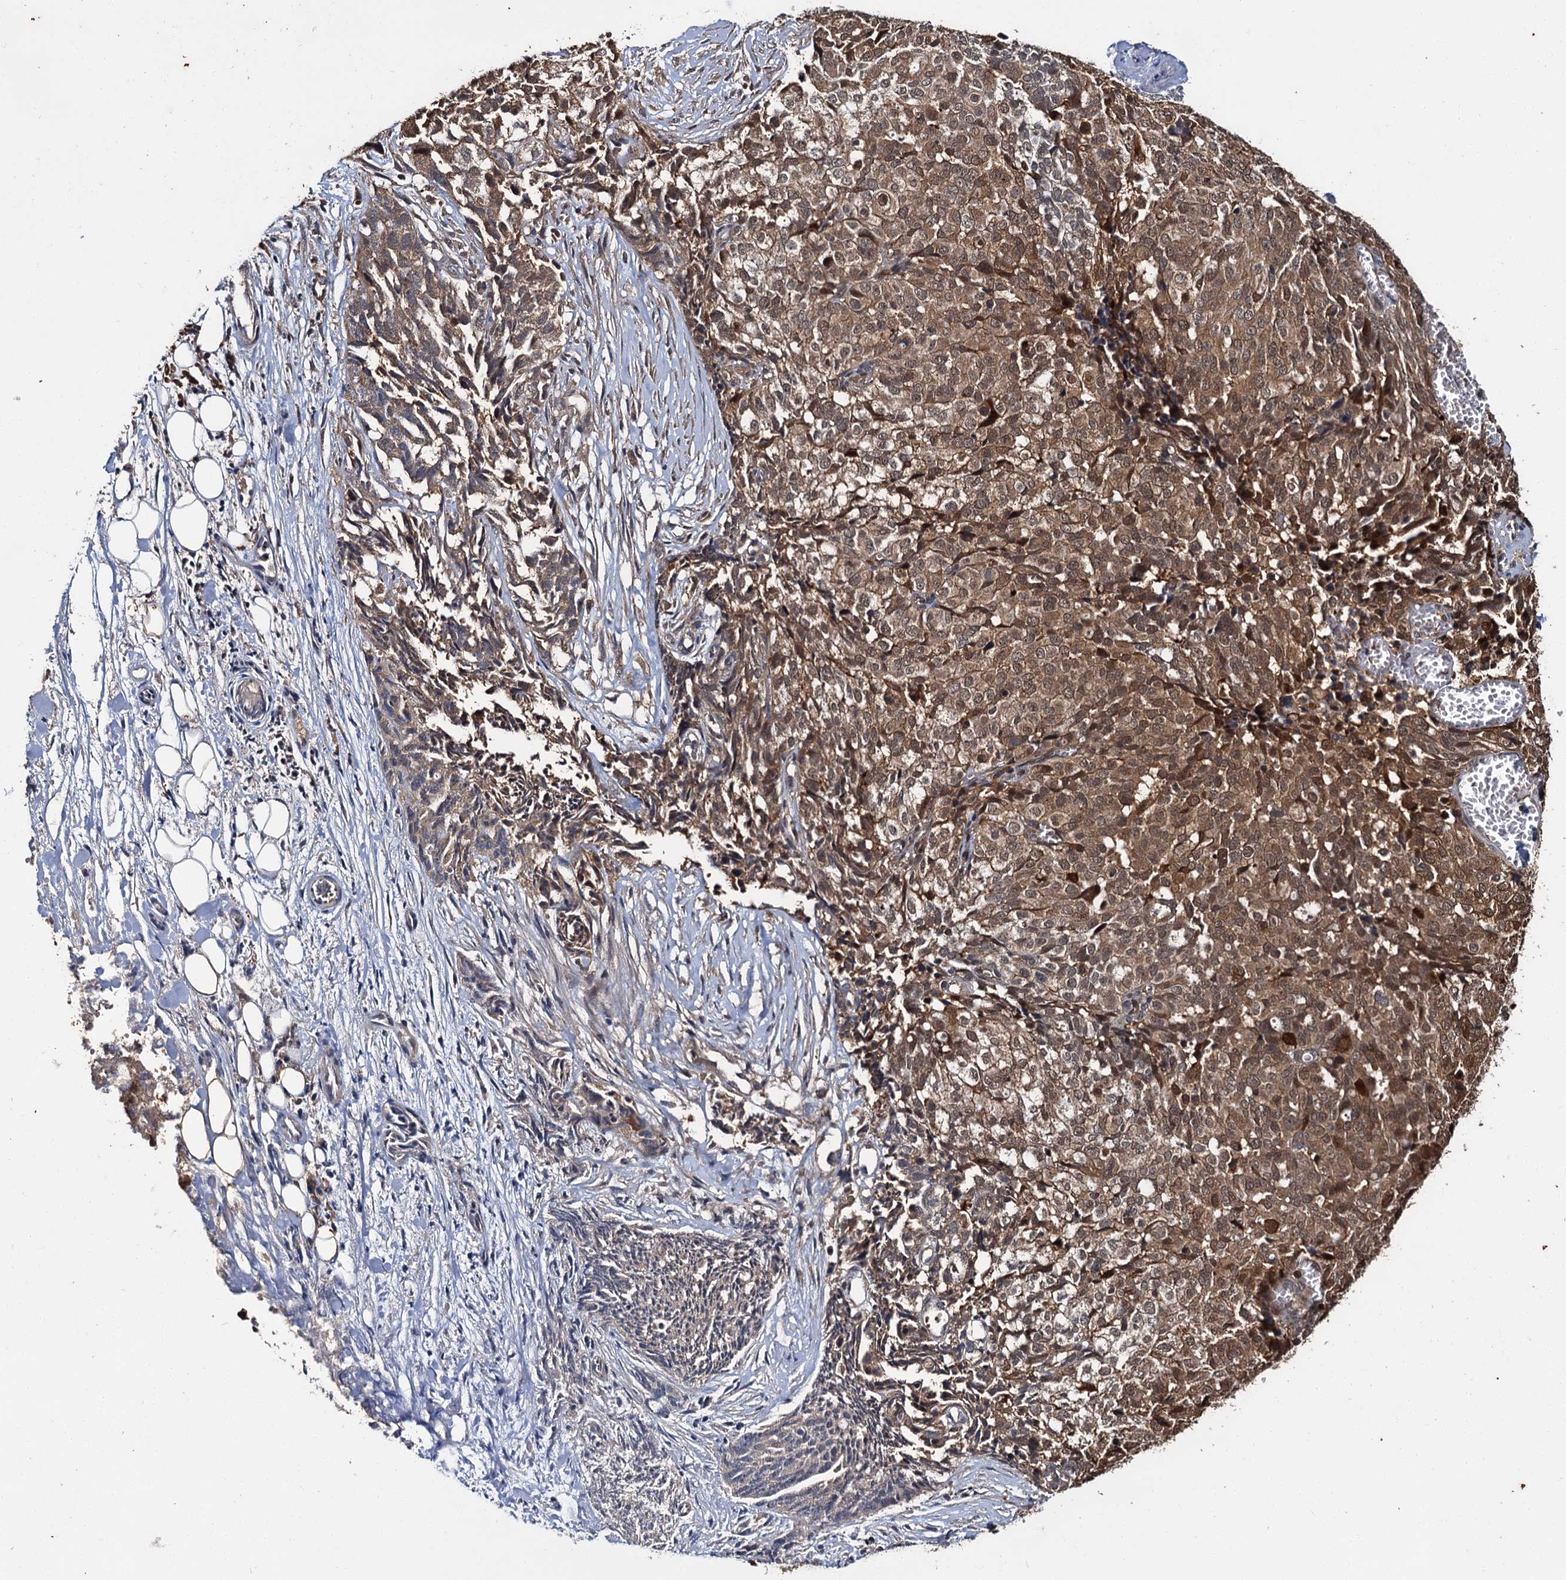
{"staining": {"intensity": "moderate", "quantity": ">75%", "location": "cytoplasmic/membranous,nuclear"}, "tissue": "ovarian cancer", "cell_type": "Tumor cells", "image_type": "cancer", "snomed": [{"axis": "morphology", "description": "Cystadenocarcinoma, serous, NOS"}, {"axis": "topography", "description": "Soft tissue"}, {"axis": "topography", "description": "Ovary"}], "caption": "DAB immunohistochemical staining of human ovarian cancer exhibits moderate cytoplasmic/membranous and nuclear protein positivity in approximately >75% of tumor cells. The staining was performed using DAB, with brown indicating positive protein expression. Nuclei are stained blue with hematoxylin.", "gene": "SLC46A3", "patient": {"sex": "female", "age": 57}}